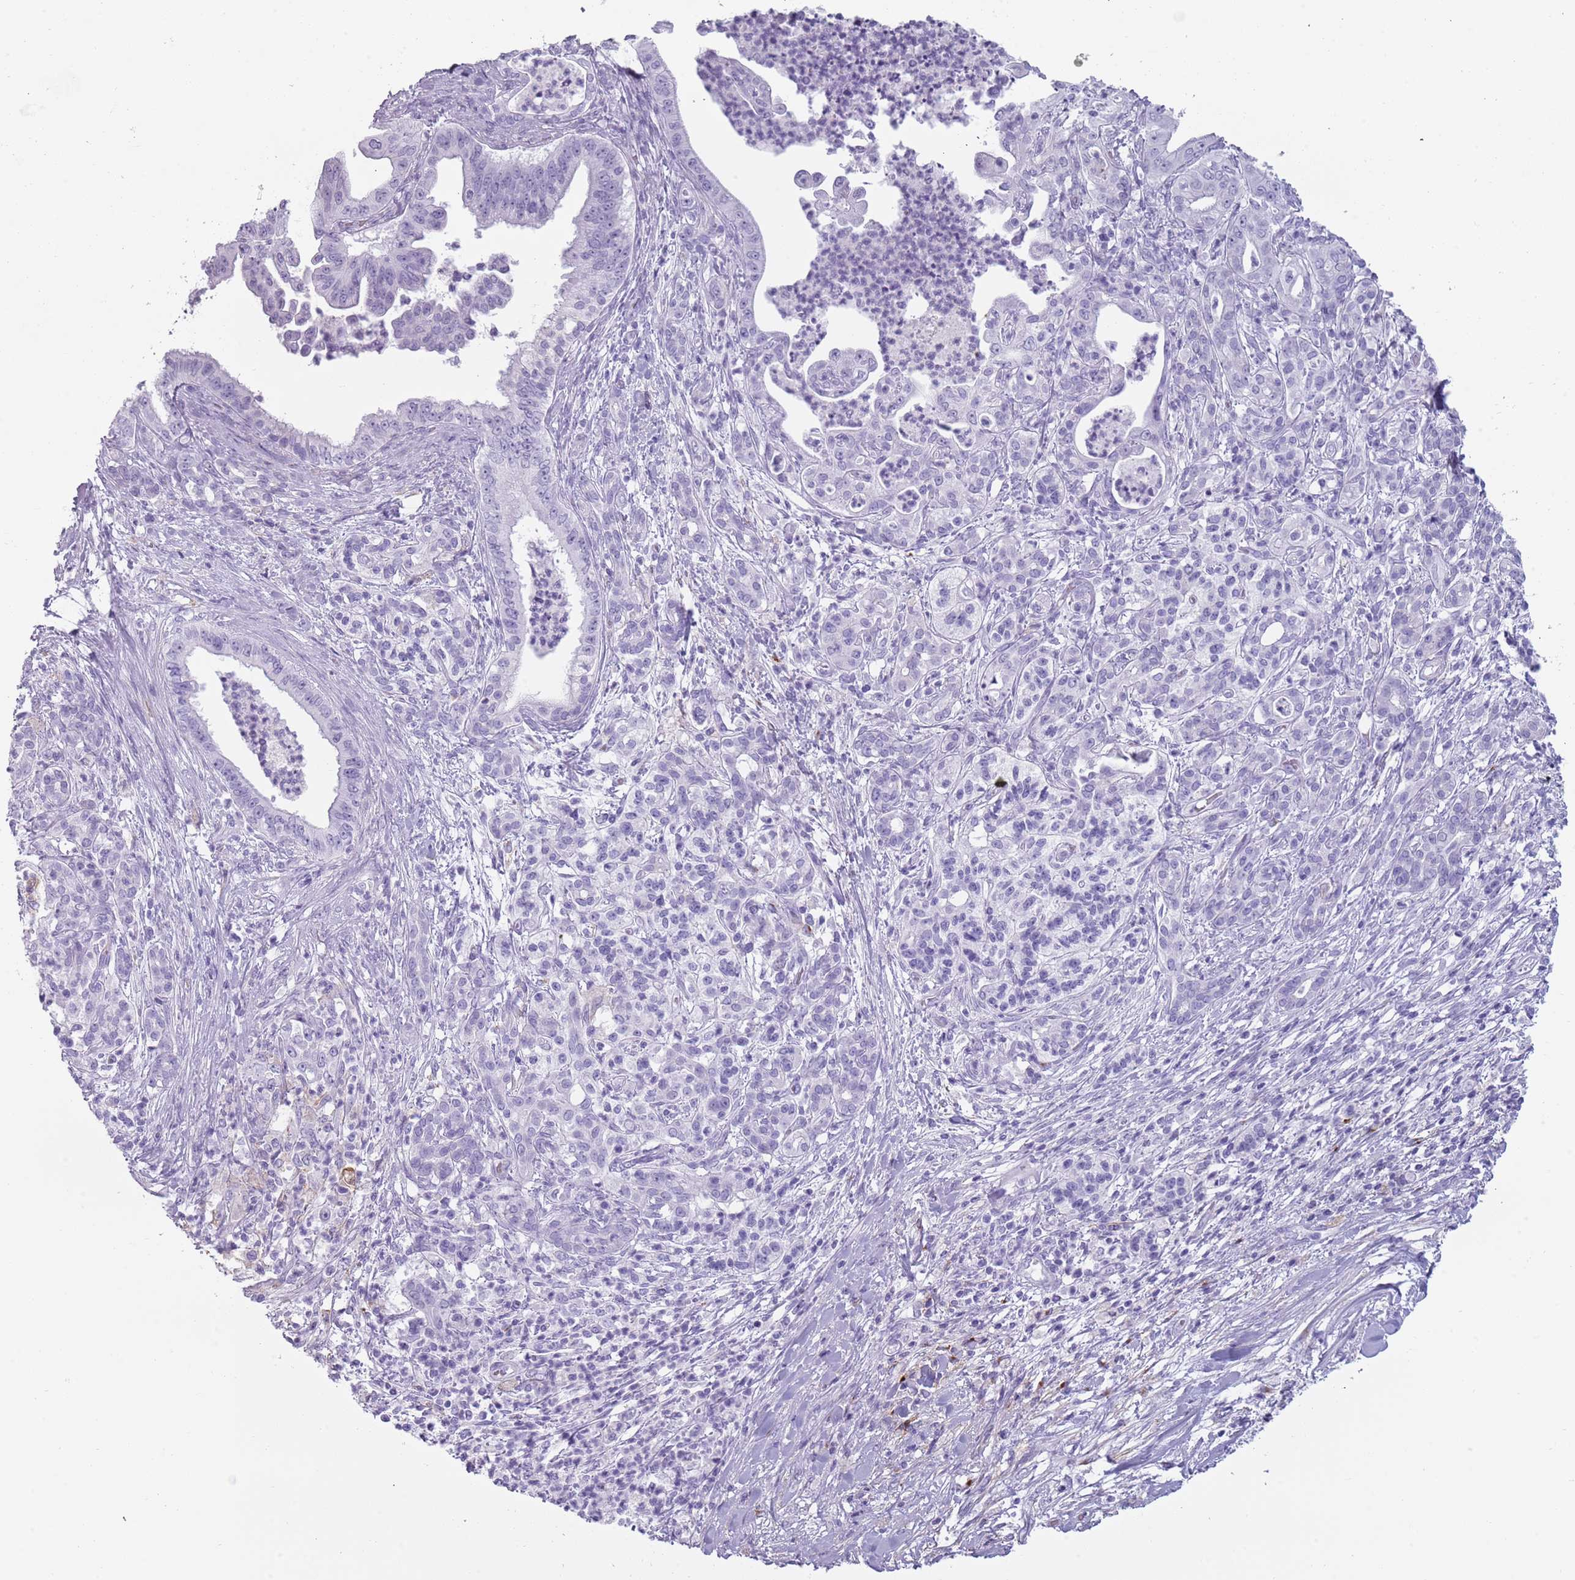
{"staining": {"intensity": "negative", "quantity": "none", "location": "none"}, "tissue": "pancreatic cancer", "cell_type": "Tumor cells", "image_type": "cancer", "snomed": [{"axis": "morphology", "description": "Adenocarcinoma, NOS"}, {"axis": "topography", "description": "Pancreas"}], "caption": "A micrograph of human pancreatic cancer (adenocarcinoma) is negative for staining in tumor cells.", "gene": "COLEC12", "patient": {"sex": "male", "age": 58}}